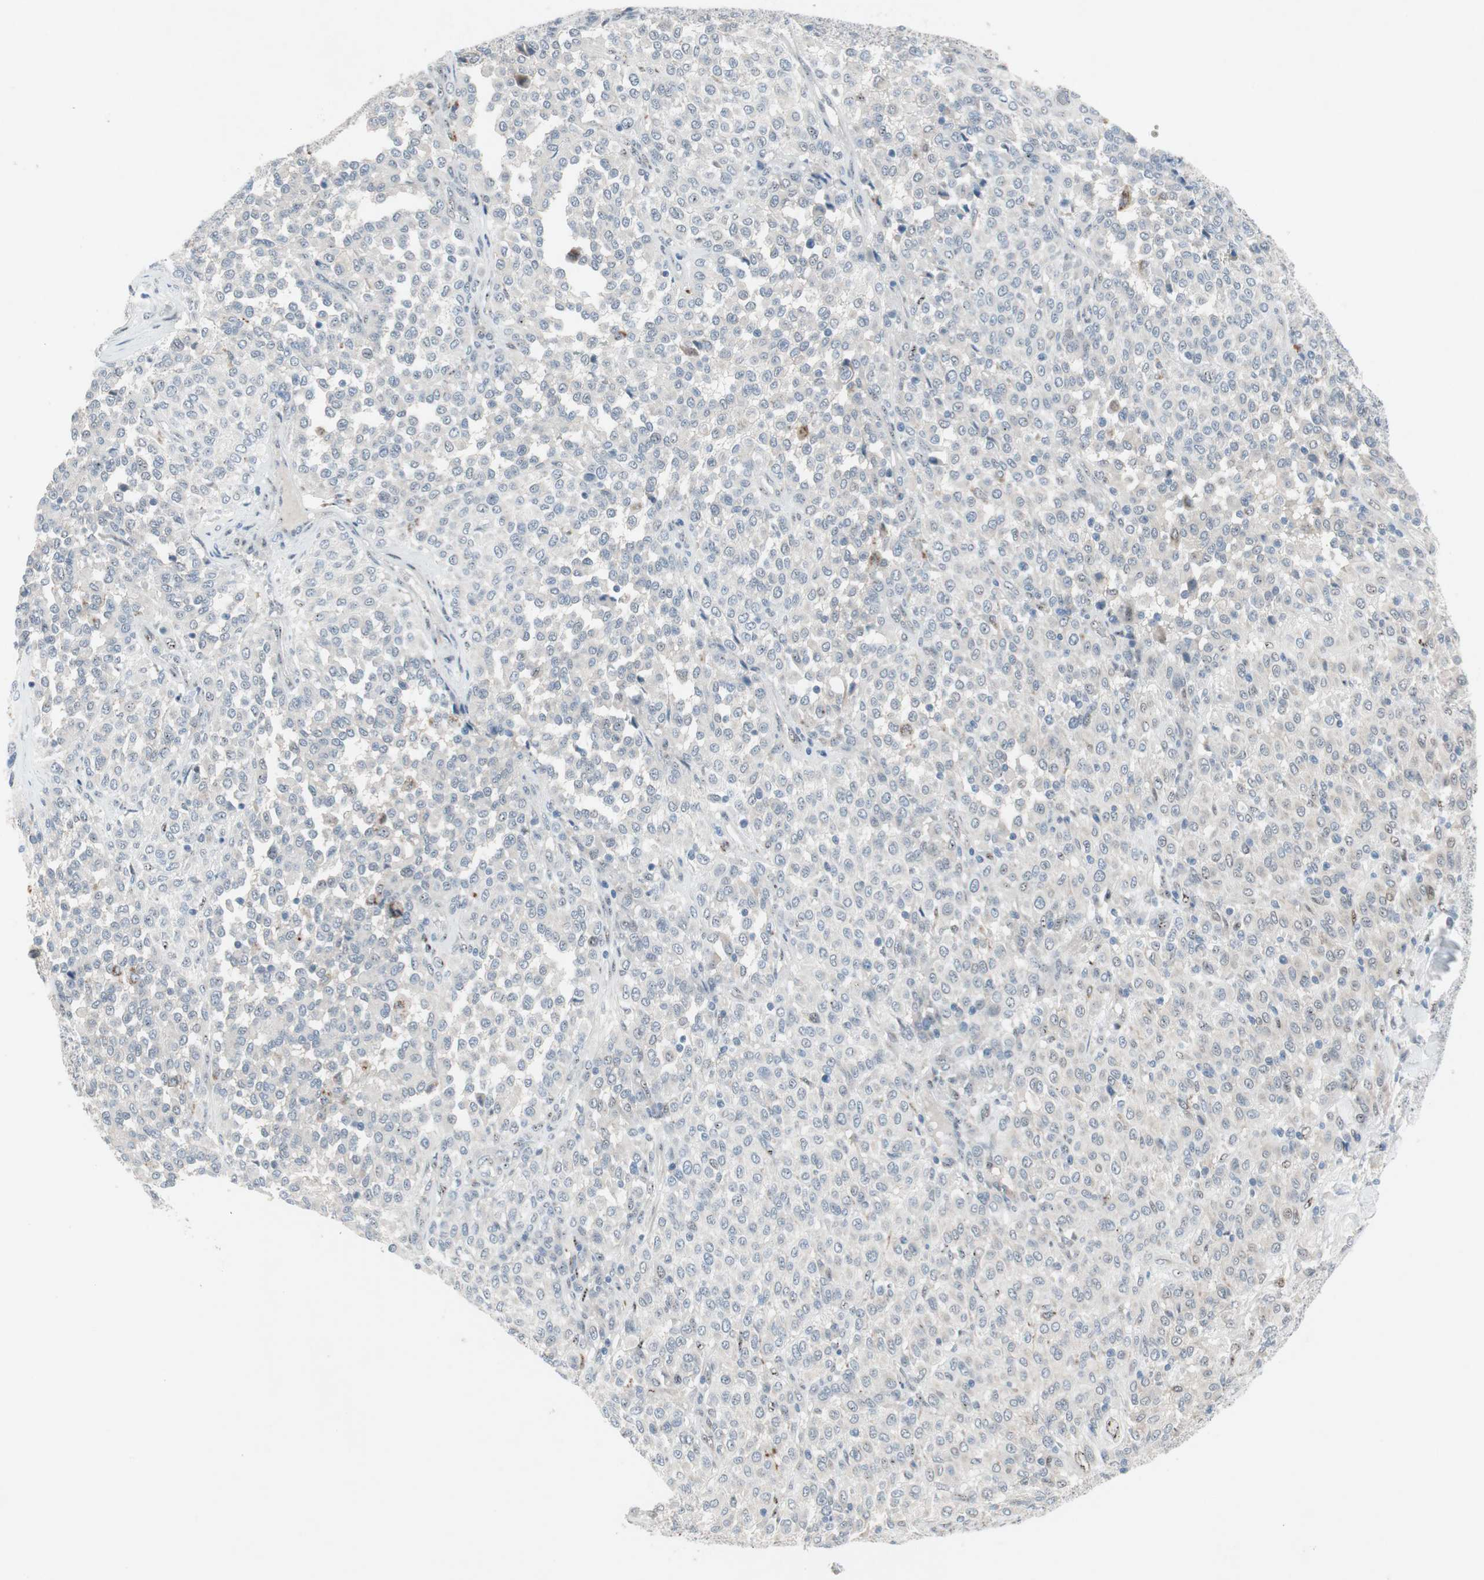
{"staining": {"intensity": "negative", "quantity": "none", "location": "none"}, "tissue": "melanoma", "cell_type": "Tumor cells", "image_type": "cancer", "snomed": [{"axis": "morphology", "description": "Malignant melanoma, Metastatic site"}, {"axis": "topography", "description": "Pancreas"}], "caption": "A high-resolution image shows IHC staining of melanoma, which exhibits no significant positivity in tumor cells.", "gene": "CAND2", "patient": {"sex": "female", "age": 30}}